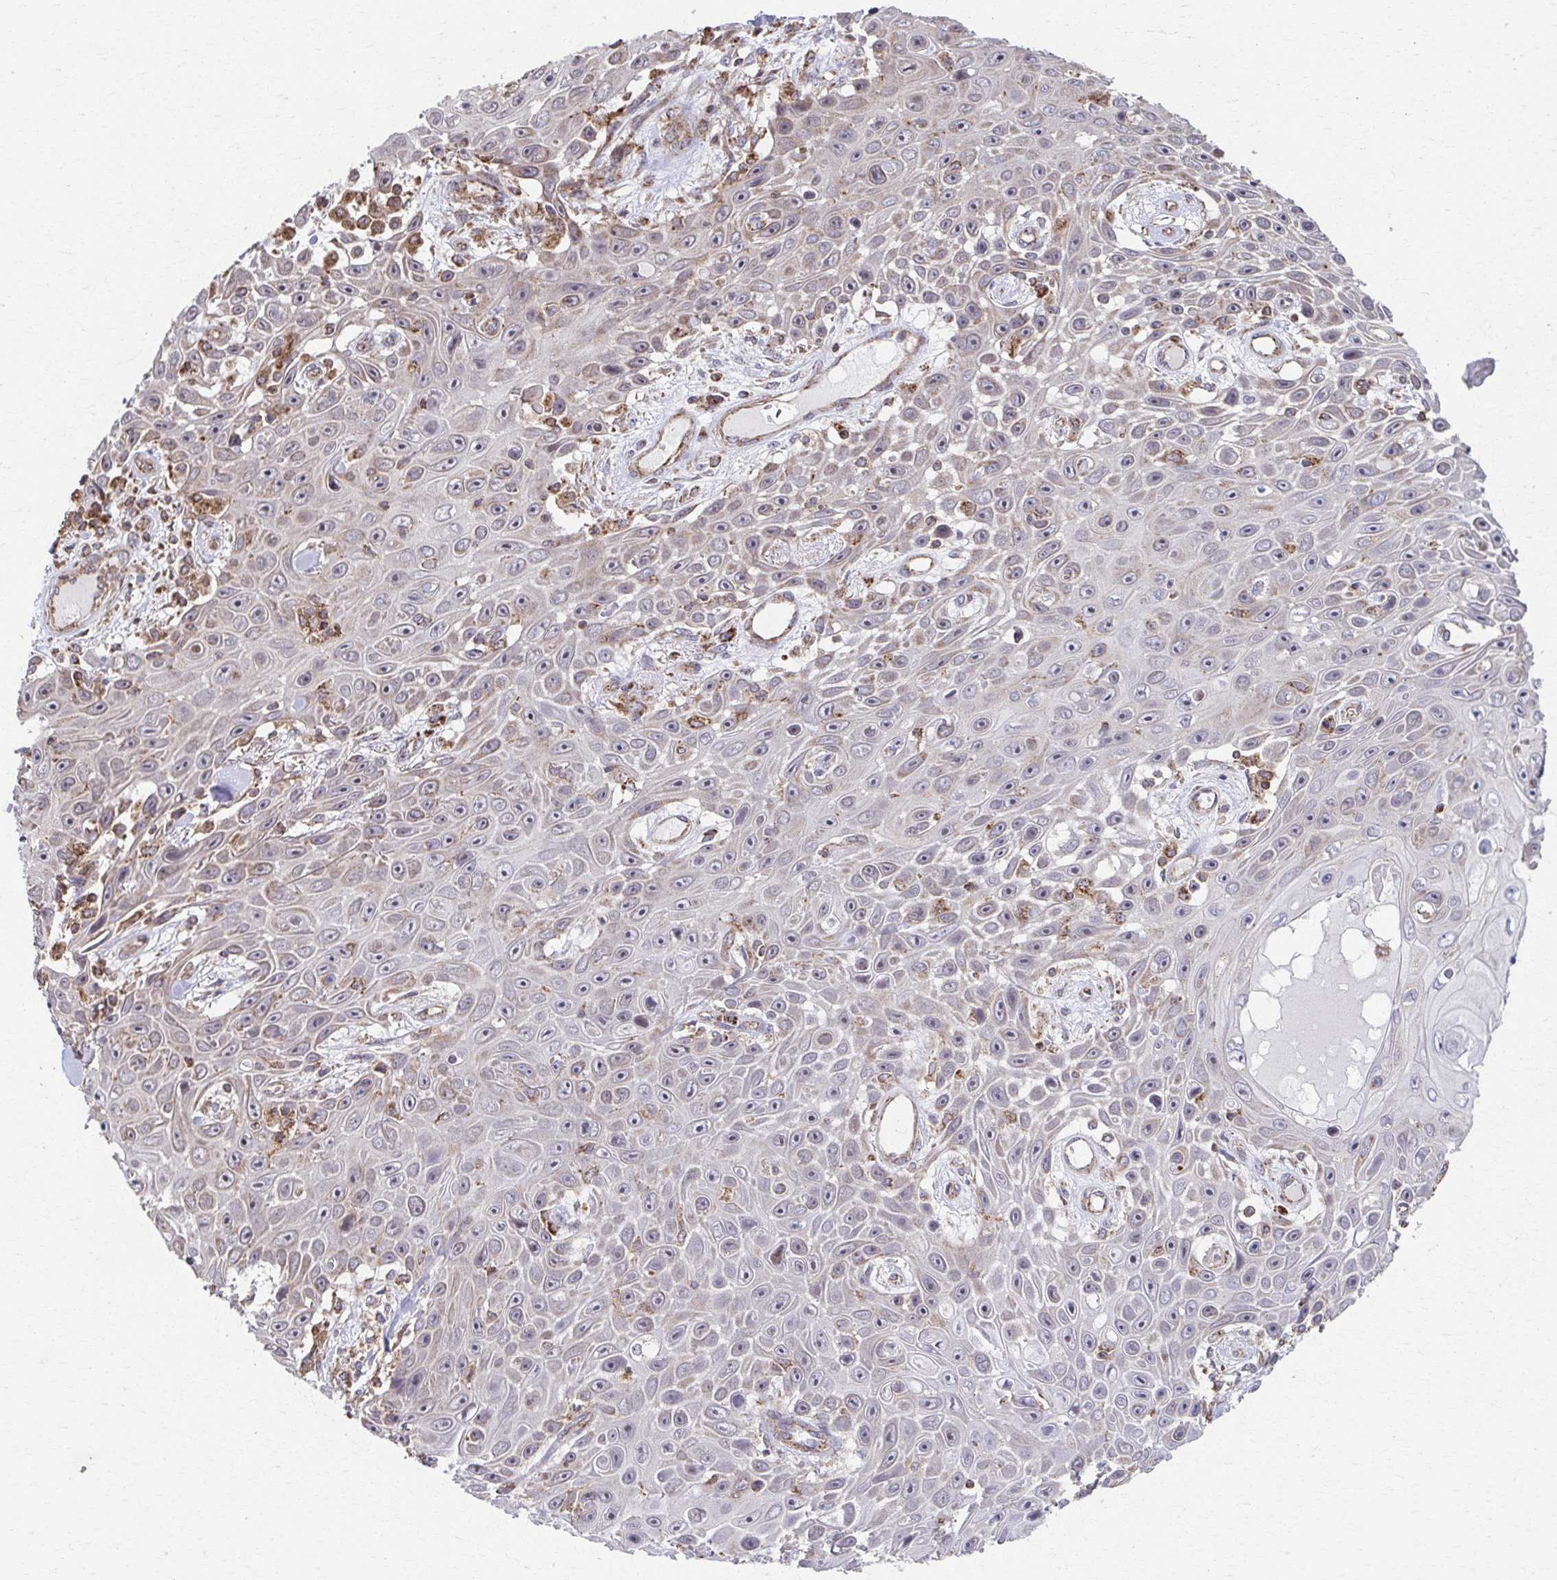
{"staining": {"intensity": "weak", "quantity": "<25%", "location": "cytoplasmic/membranous"}, "tissue": "skin cancer", "cell_type": "Tumor cells", "image_type": "cancer", "snomed": [{"axis": "morphology", "description": "Squamous cell carcinoma, NOS"}, {"axis": "topography", "description": "Skin"}], "caption": "Immunohistochemistry (IHC) histopathology image of human skin squamous cell carcinoma stained for a protein (brown), which demonstrates no positivity in tumor cells. The staining was performed using DAB (3,3'-diaminobenzidine) to visualize the protein expression in brown, while the nuclei were stained in blue with hematoxylin (Magnification: 20x).", "gene": "KLHL34", "patient": {"sex": "male", "age": 82}}